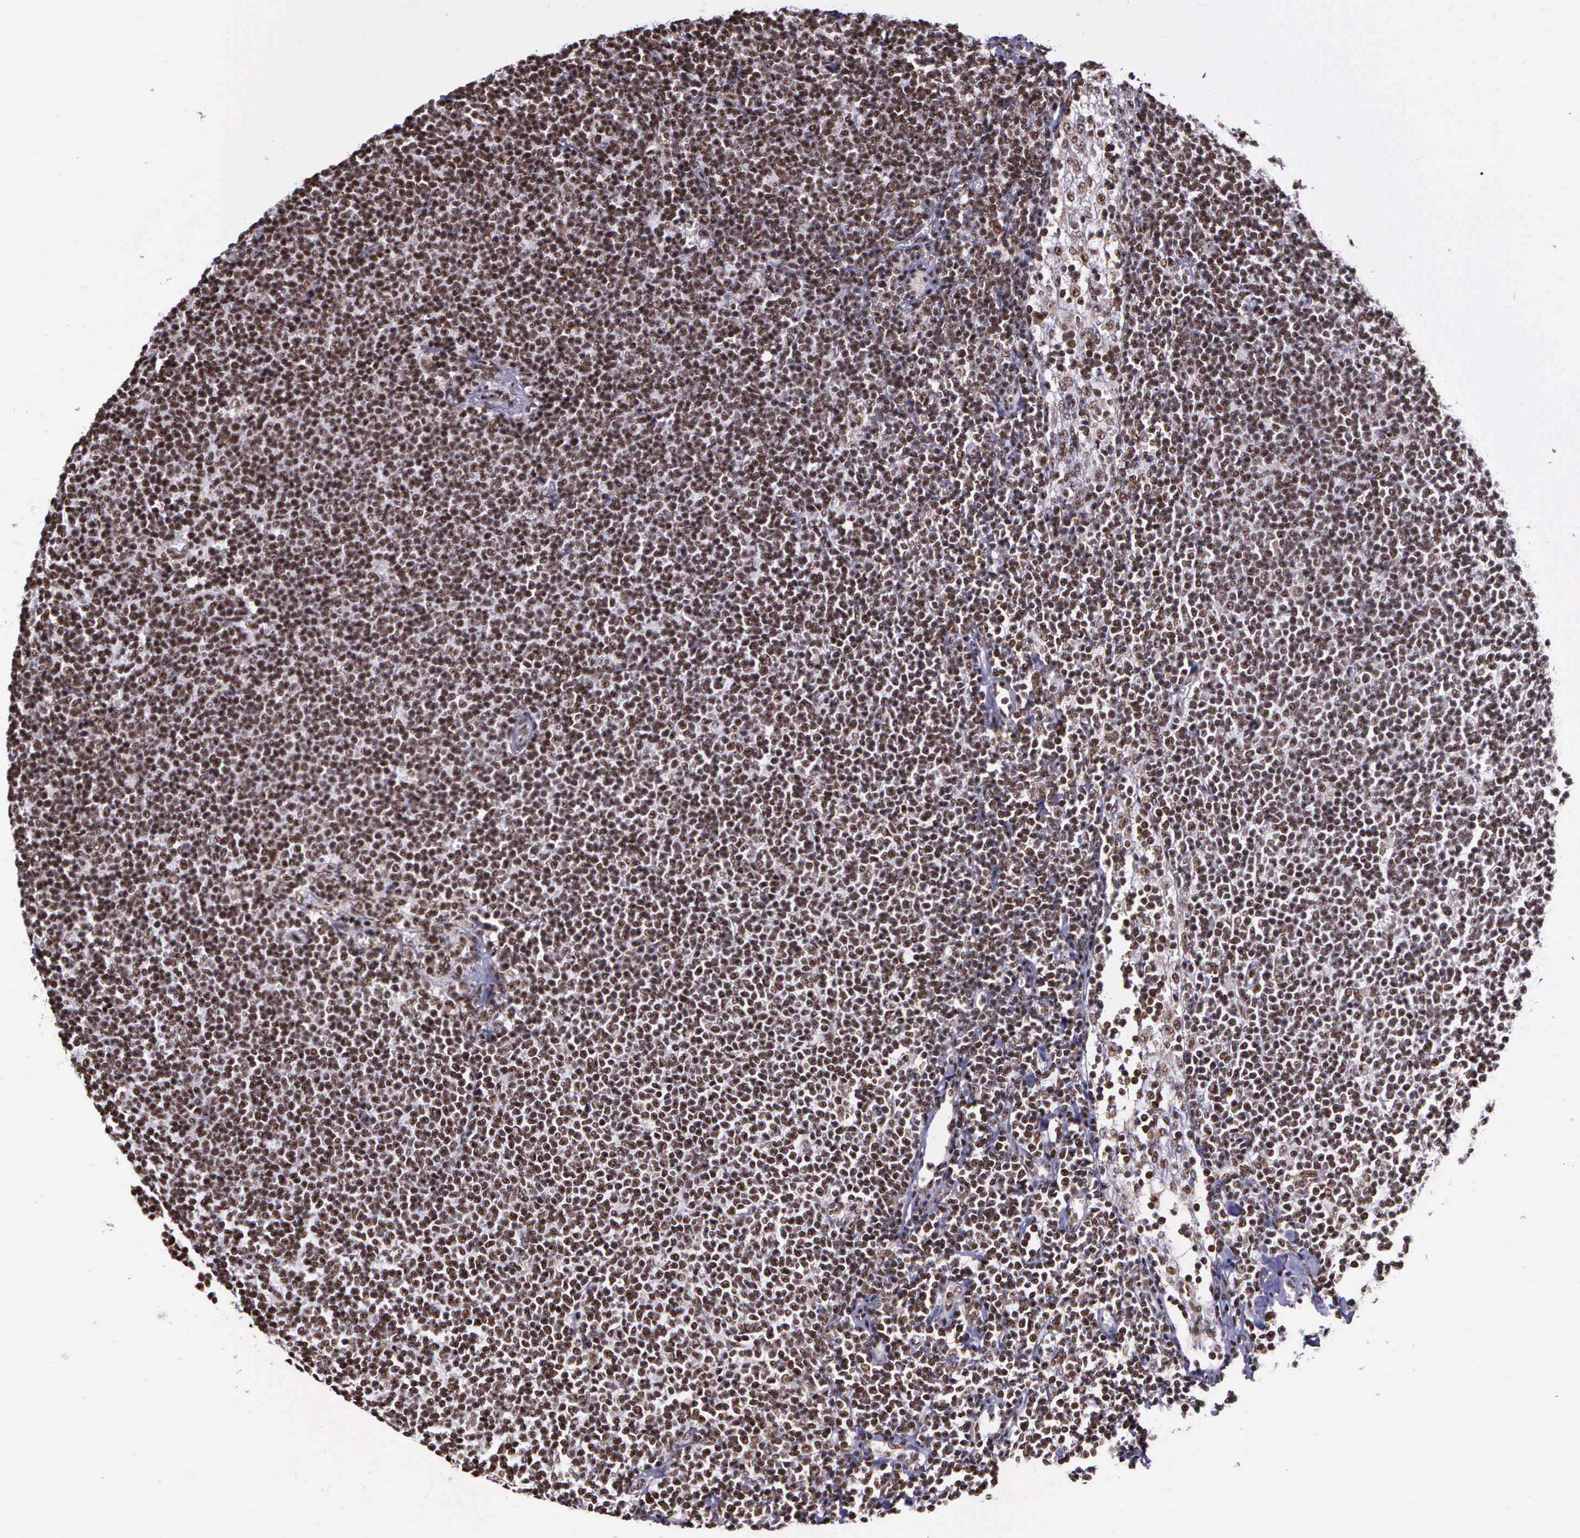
{"staining": {"intensity": "weak", "quantity": ">75%", "location": "nuclear"}, "tissue": "lymphoma", "cell_type": "Tumor cells", "image_type": "cancer", "snomed": [{"axis": "morphology", "description": "Malignant lymphoma, non-Hodgkin's type, Low grade"}, {"axis": "topography", "description": "Lymph node"}], "caption": "Immunohistochemistry (IHC) (DAB (3,3'-diaminobenzidine)) staining of lymphoma reveals weak nuclear protein staining in approximately >75% of tumor cells. Nuclei are stained in blue.", "gene": "FAM47A", "patient": {"sex": "male", "age": 65}}